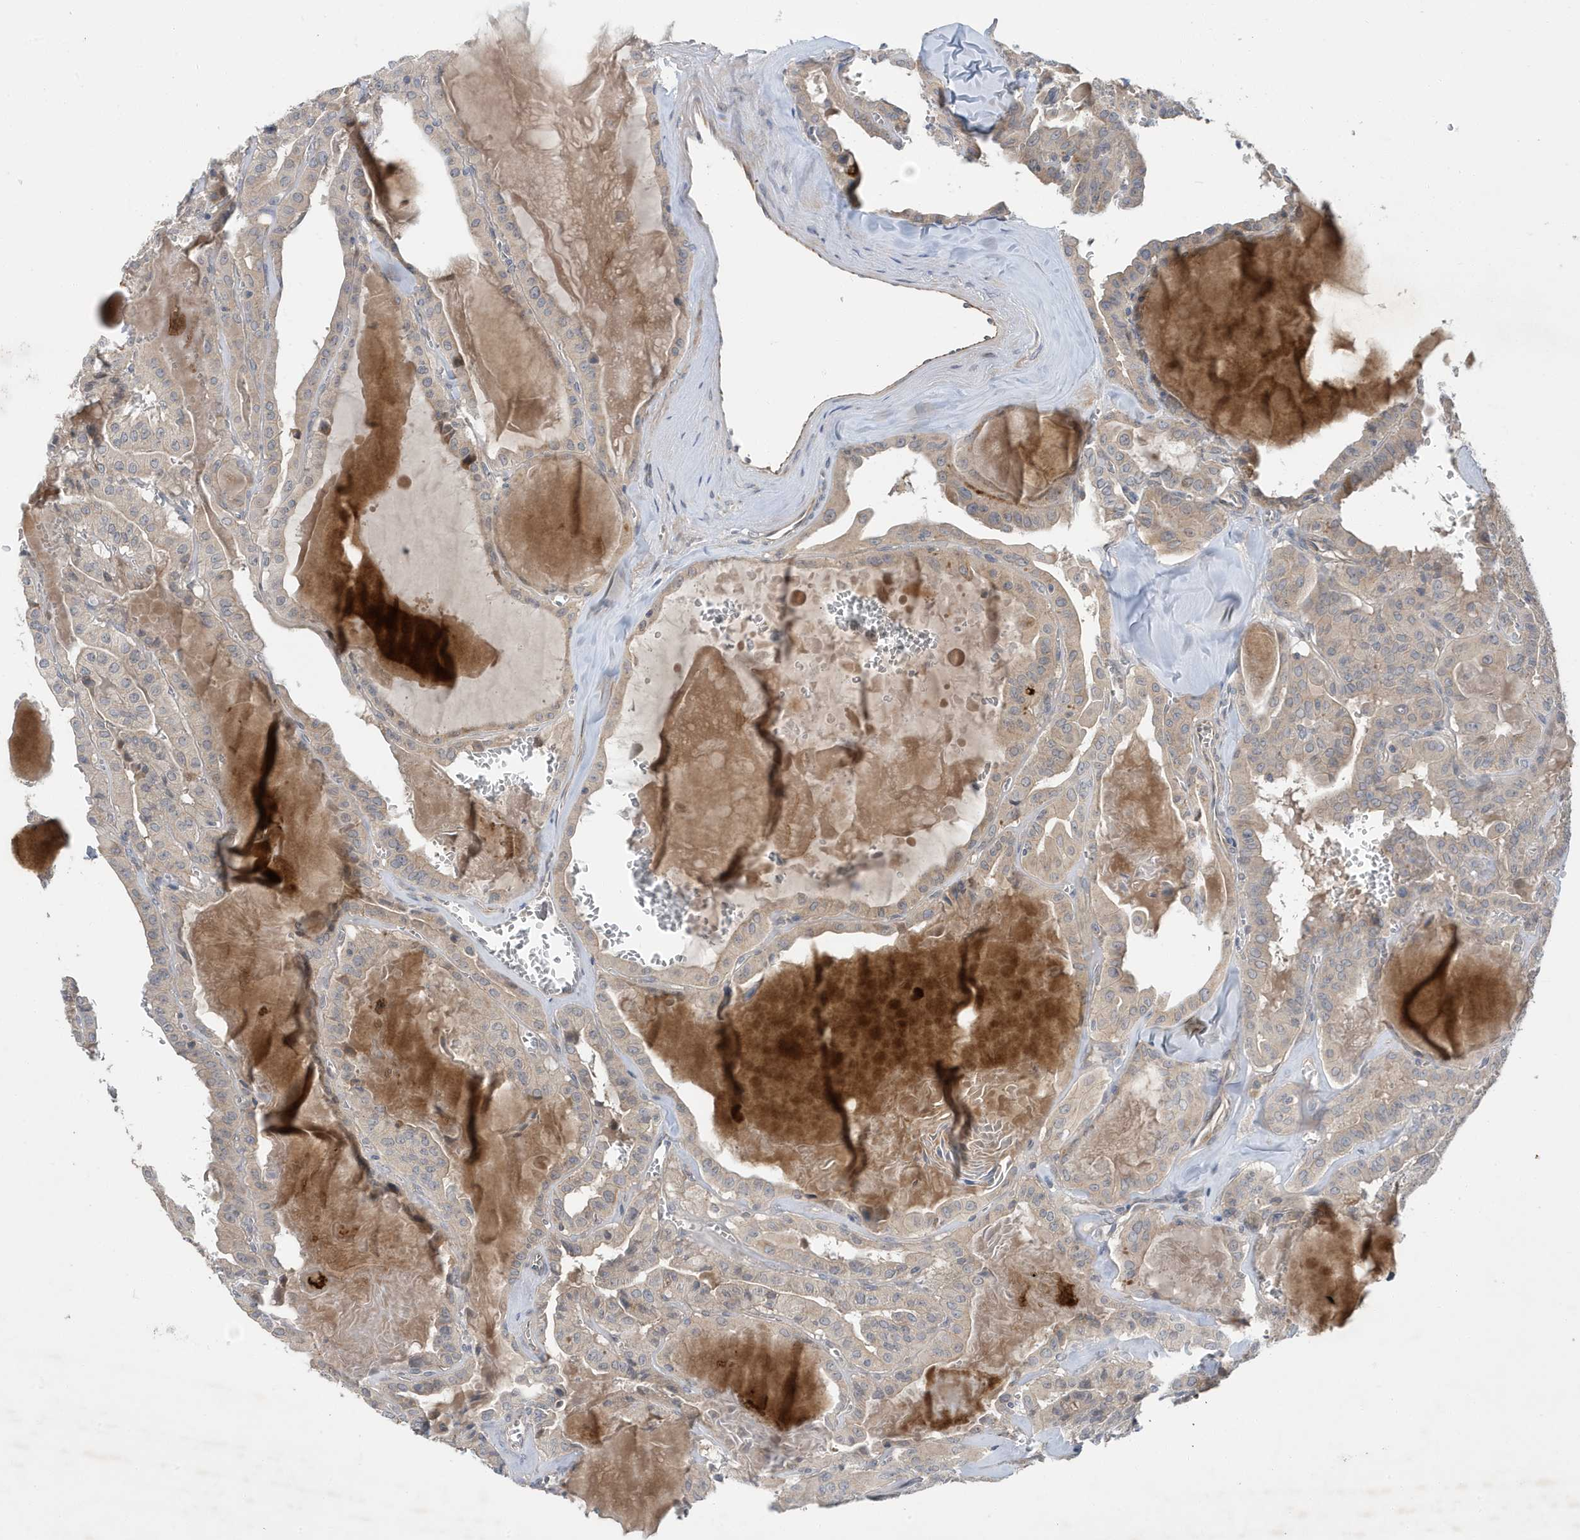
{"staining": {"intensity": "weak", "quantity": "<25%", "location": "cytoplasmic/membranous"}, "tissue": "thyroid cancer", "cell_type": "Tumor cells", "image_type": "cancer", "snomed": [{"axis": "morphology", "description": "Papillary adenocarcinoma, NOS"}, {"axis": "topography", "description": "Thyroid gland"}], "caption": "Human thyroid cancer (papillary adenocarcinoma) stained for a protein using immunohistochemistry demonstrates no positivity in tumor cells.", "gene": "LAPTM4A", "patient": {"sex": "male", "age": 52}}